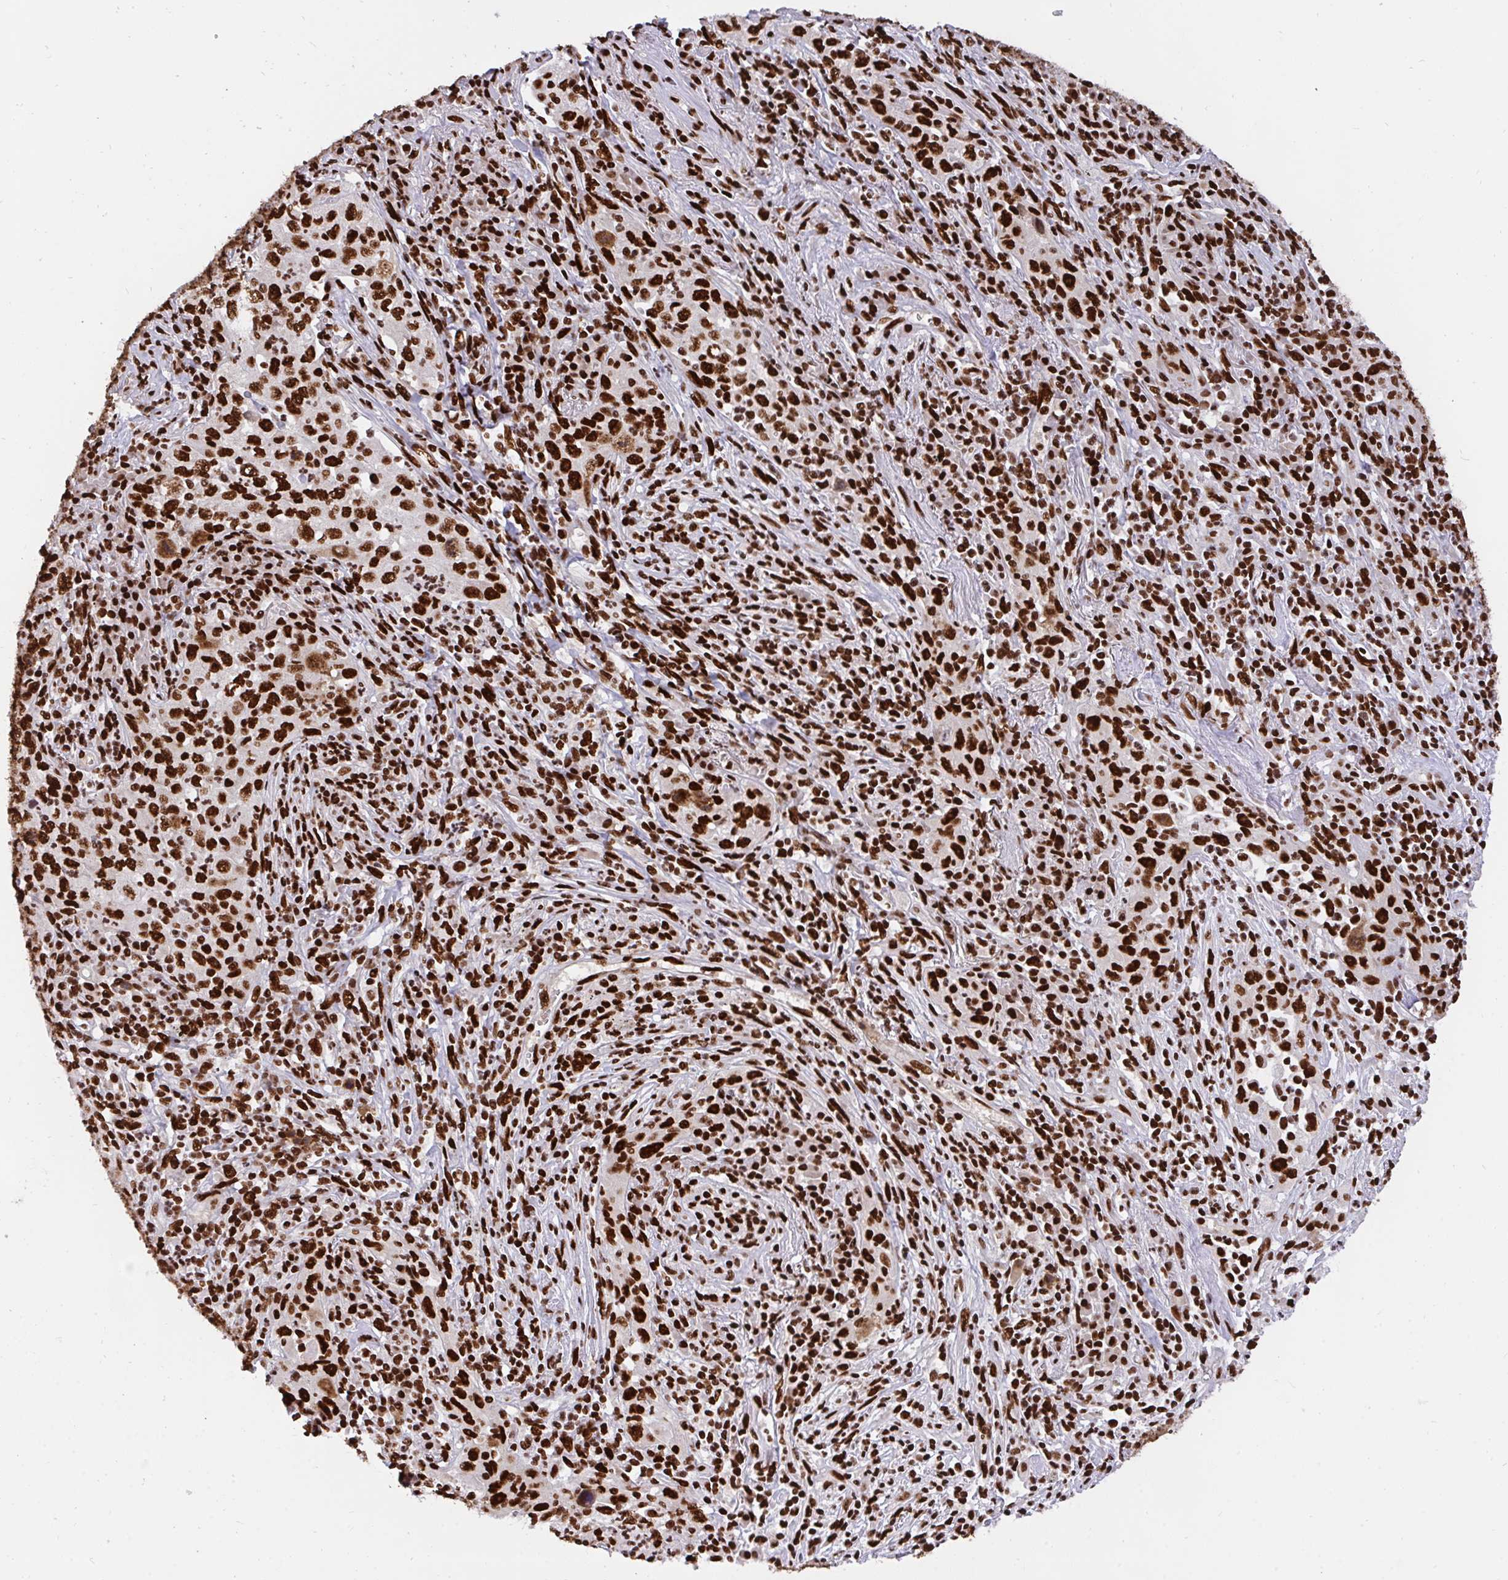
{"staining": {"intensity": "strong", "quantity": ">75%", "location": "nuclear"}, "tissue": "lung cancer", "cell_type": "Tumor cells", "image_type": "cancer", "snomed": [{"axis": "morphology", "description": "Squamous cell carcinoma, NOS"}, {"axis": "topography", "description": "Lung"}], "caption": "Immunohistochemical staining of human lung cancer reveals high levels of strong nuclear protein positivity in about >75% of tumor cells.", "gene": "HNRNPL", "patient": {"sex": "male", "age": 71}}